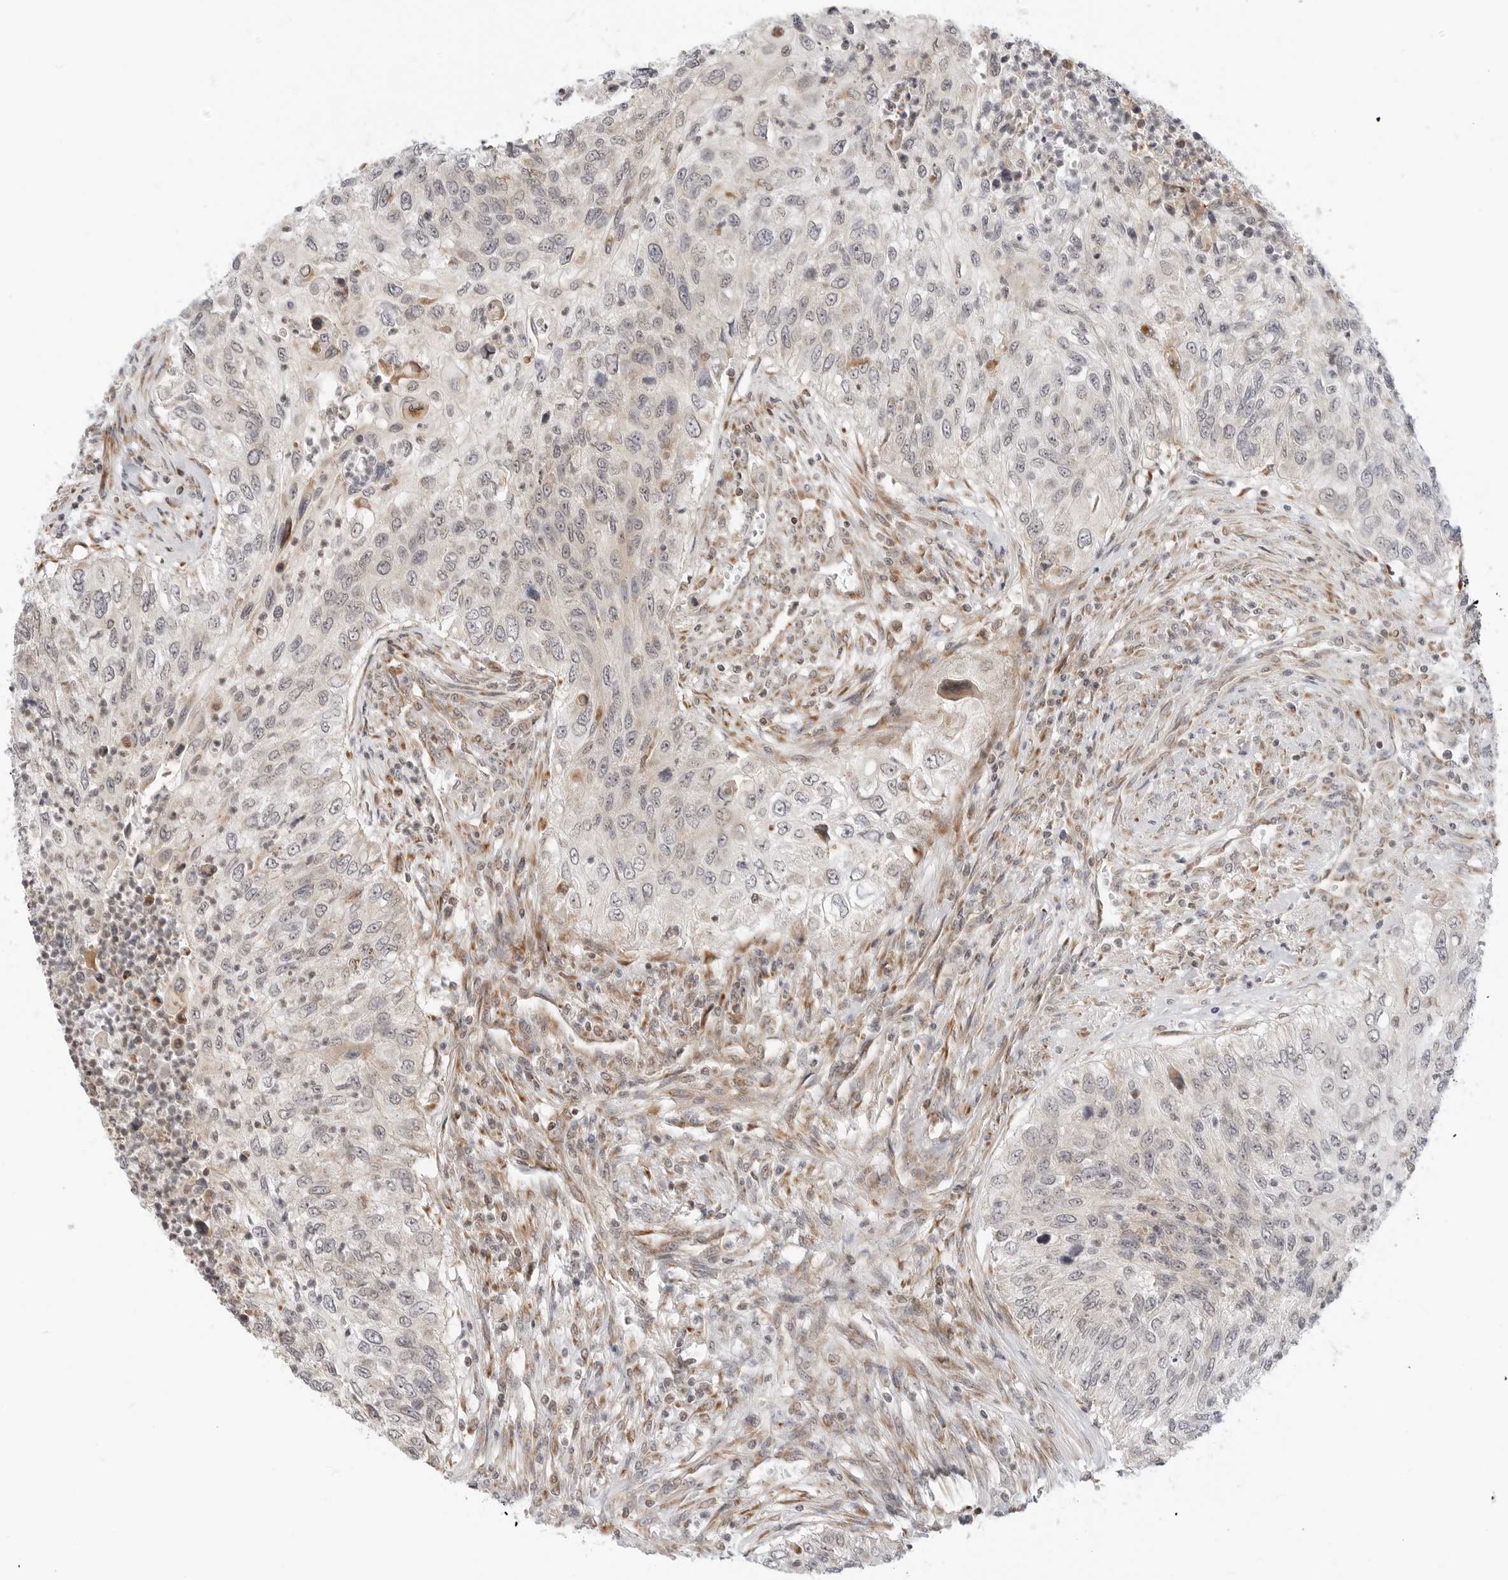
{"staining": {"intensity": "negative", "quantity": "none", "location": "none"}, "tissue": "urothelial cancer", "cell_type": "Tumor cells", "image_type": "cancer", "snomed": [{"axis": "morphology", "description": "Urothelial carcinoma, High grade"}, {"axis": "topography", "description": "Urinary bladder"}], "caption": "A high-resolution histopathology image shows IHC staining of high-grade urothelial carcinoma, which demonstrates no significant positivity in tumor cells.", "gene": "POLR3GL", "patient": {"sex": "female", "age": 60}}